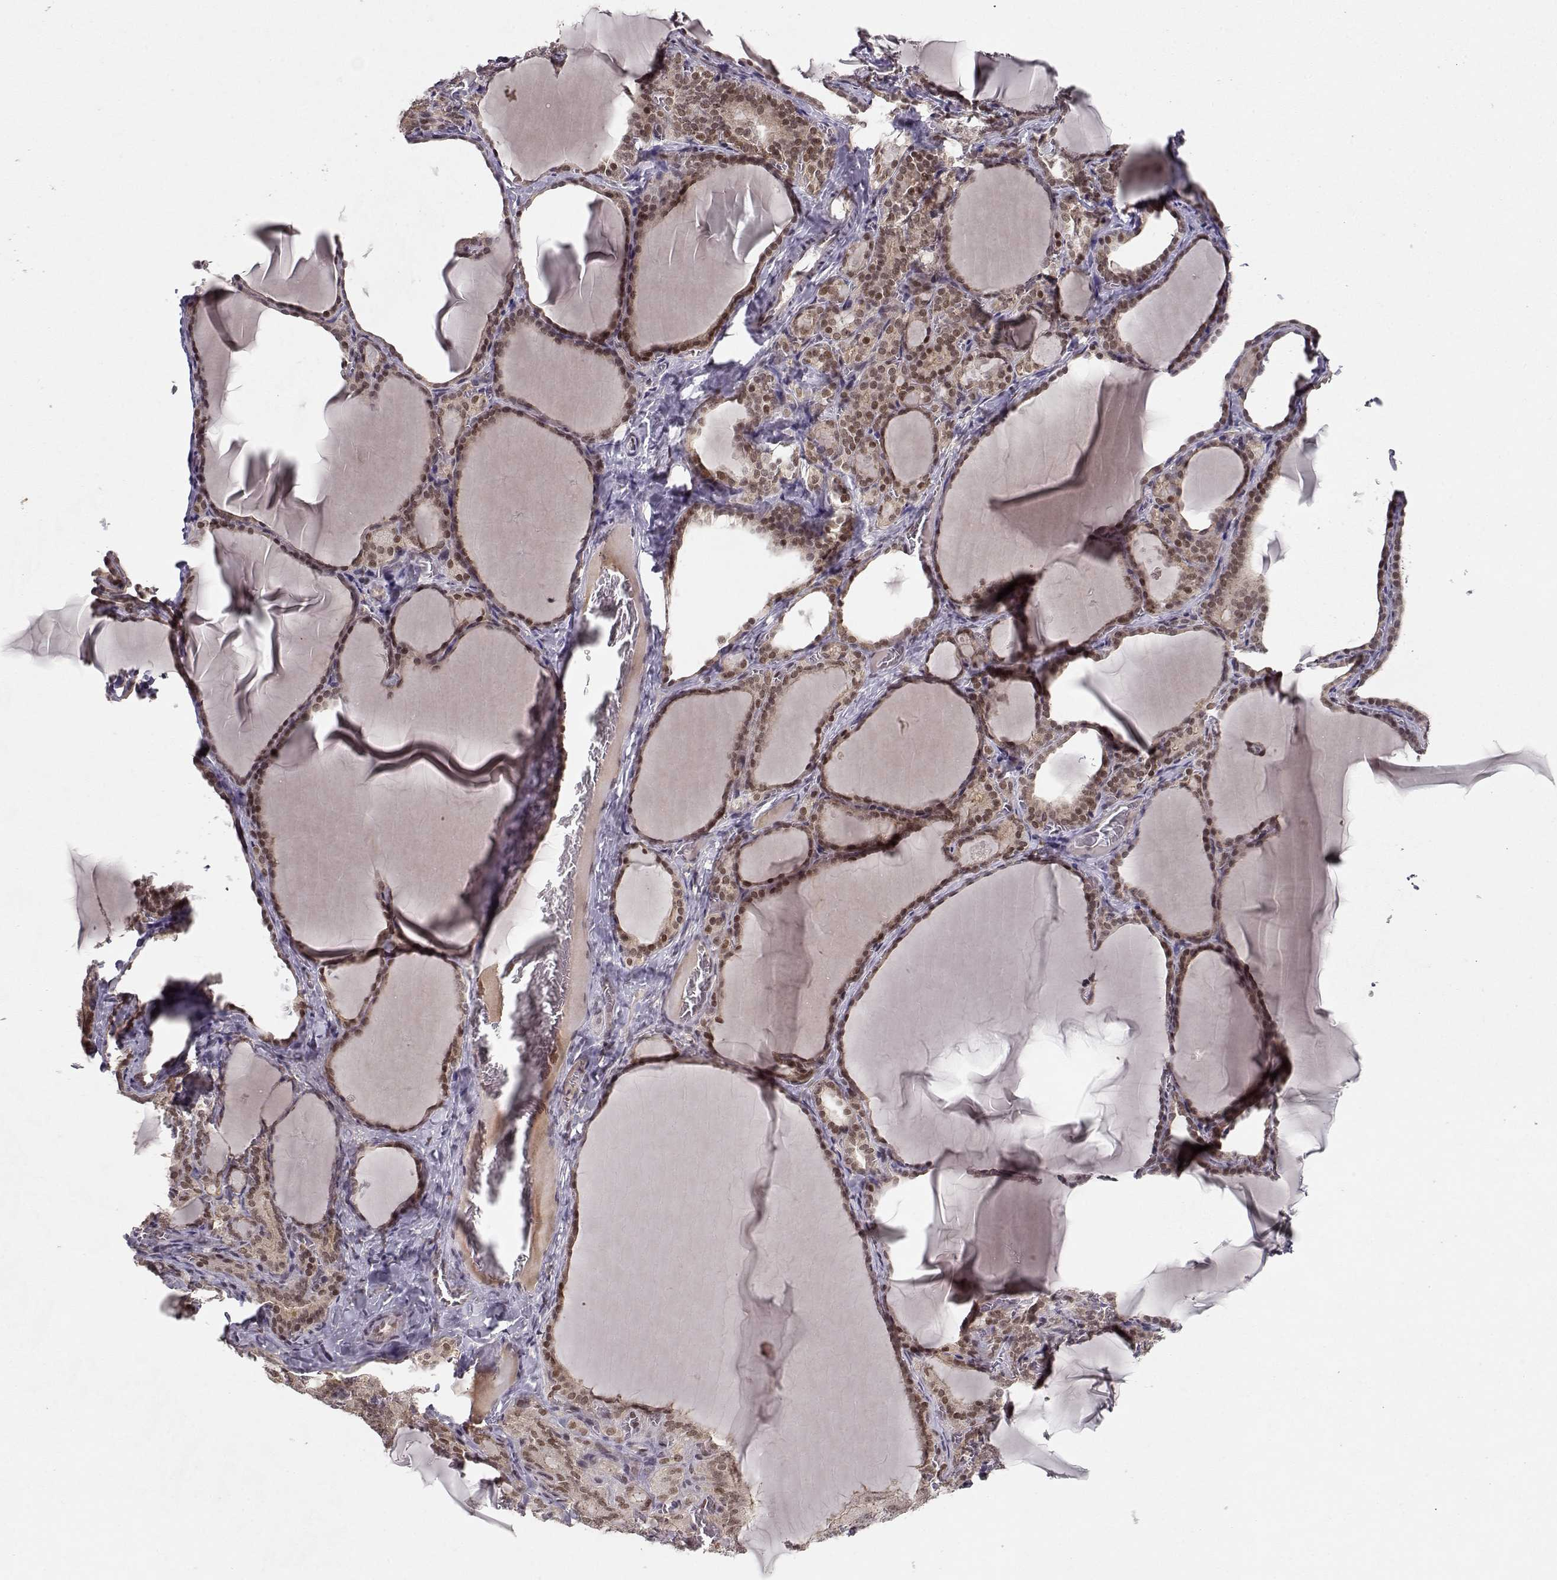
{"staining": {"intensity": "moderate", "quantity": ">75%", "location": "nuclear"}, "tissue": "thyroid gland", "cell_type": "Glandular cells", "image_type": "normal", "snomed": [{"axis": "morphology", "description": "Normal tissue, NOS"}, {"axis": "morphology", "description": "Hyperplasia, NOS"}, {"axis": "topography", "description": "Thyroid gland"}], "caption": "Protein expression analysis of benign human thyroid gland reveals moderate nuclear staining in about >75% of glandular cells. The staining was performed using DAB, with brown indicating positive protein expression. Nuclei are stained blue with hematoxylin.", "gene": "CSNK2A1", "patient": {"sex": "female", "age": 27}}